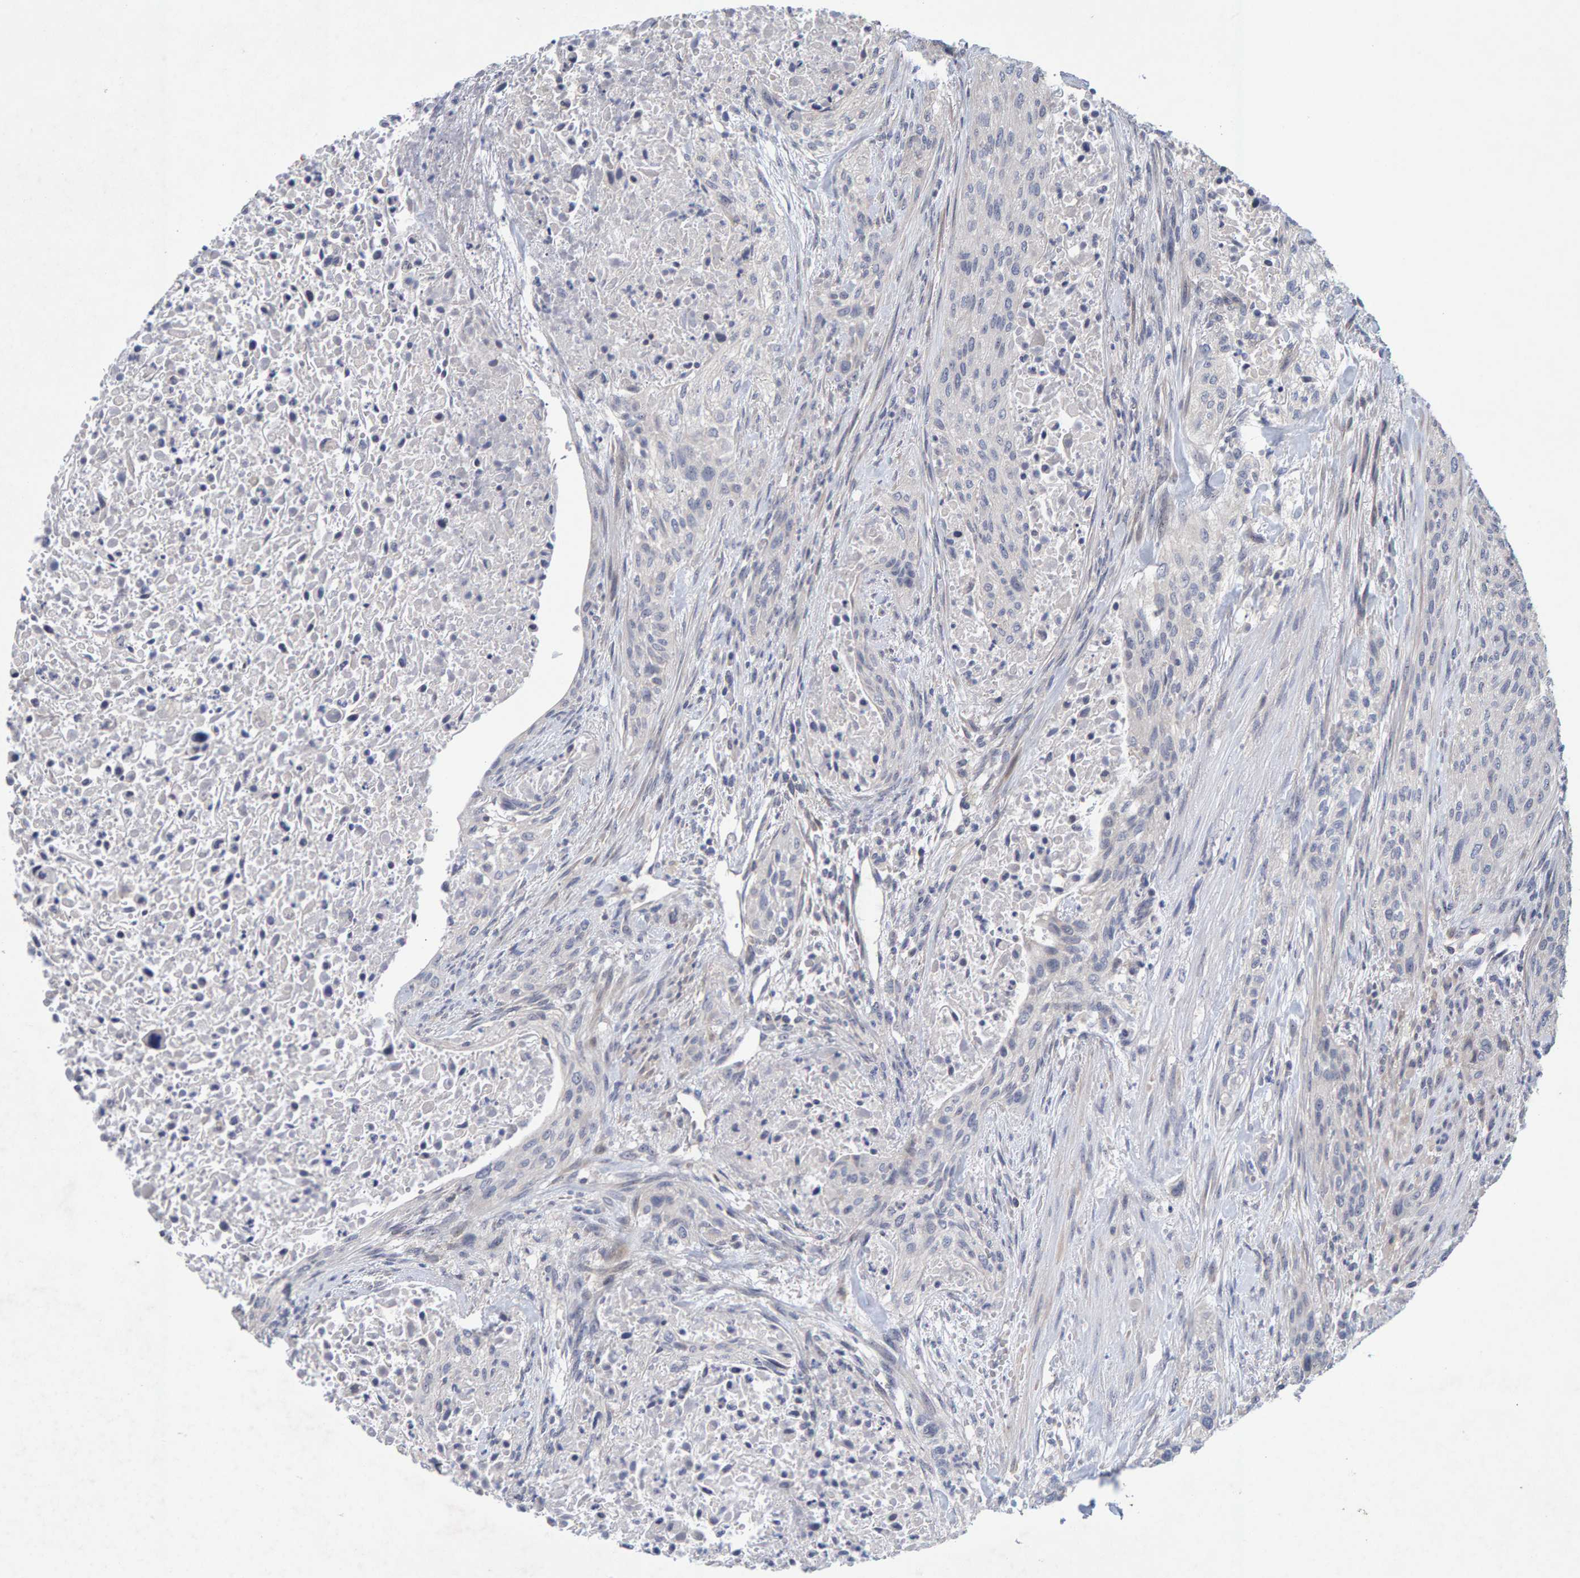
{"staining": {"intensity": "negative", "quantity": "none", "location": "none"}, "tissue": "urothelial cancer", "cell_type": "Tumor cells", "image_type": "cancer", "snomed": [{"axis": "morphology", "description": "Urothelial carcinoma, Low grade"}, {"axis": "morphology", "description": "Urothelial carcinoma, High grade"}, {"axis": "topography", "description": "Urinary bladder"}], "caption": "DAB immunohistochemical staining of human urothelial cancer displays no significant expression in tumor cells. The staining is performed using DAB (3,3'-diaminobenzidine) brown chromogen with nuclei counter-stained in using hematoxylin.", "gene": "ZNF77", "patient": {"sex": "male", "age": 35}}